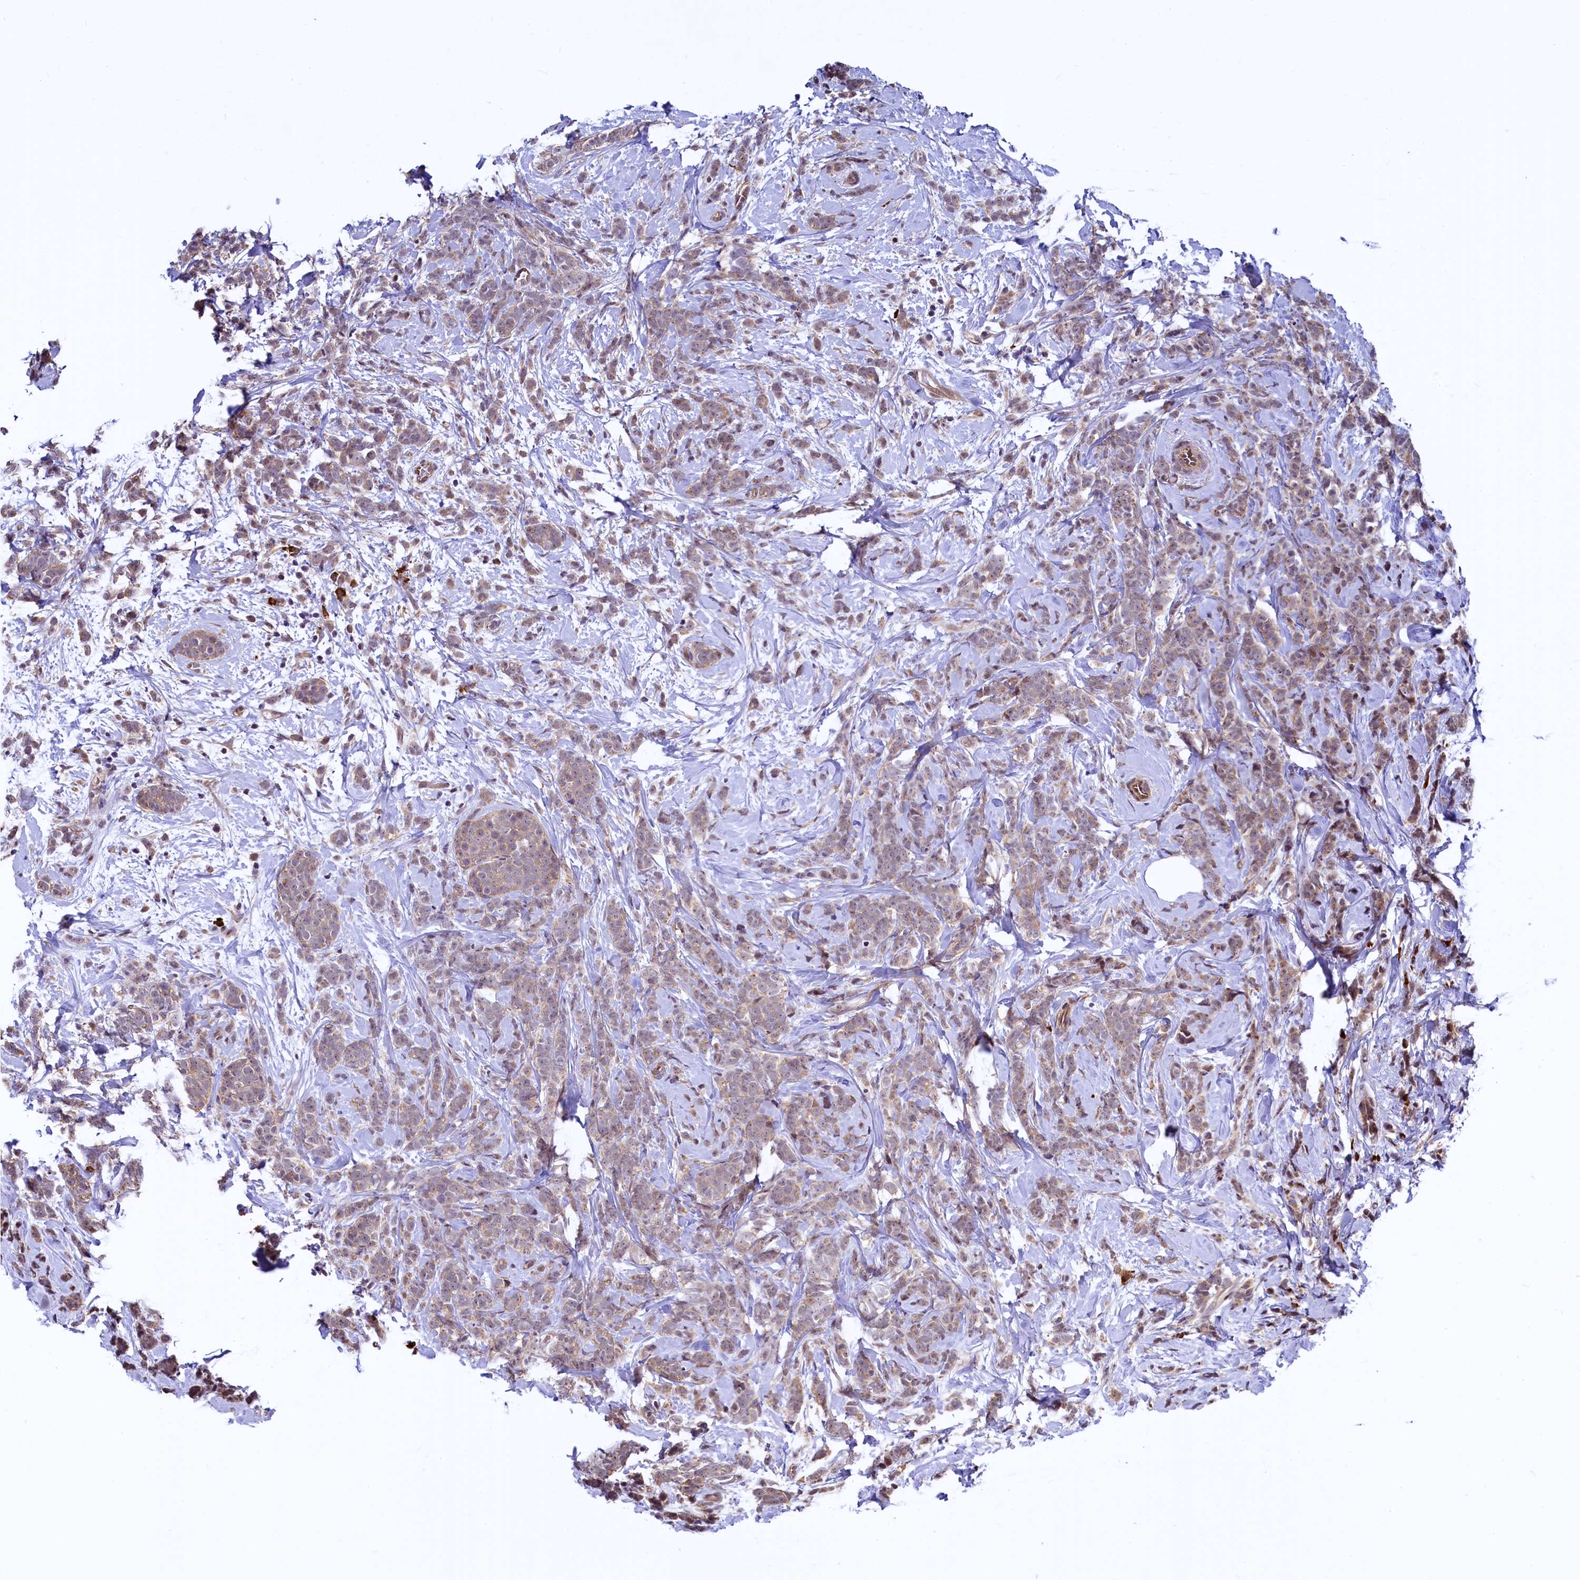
{"staining": {"intensity": "weak", "quantity": ">75%", "location": "cytoplasmic/membranous"}, "tissue": "breast cancer", "cell_type": "Tumor cells", "image_type": "cancer", "snomed": [{"axis": "morphology", "description": "Lobular carcinoma"}, {"axis": "topography", "description": "Breast"}], "caption": "Approximately >75% of tumor cells in breast lobular carcinoma show weak cytoplasmic/membranous protein staining as visualized by brown immunohistochemical staining.", "gene": "RBFA", "patient": {"sex": "female", "age": 58}}